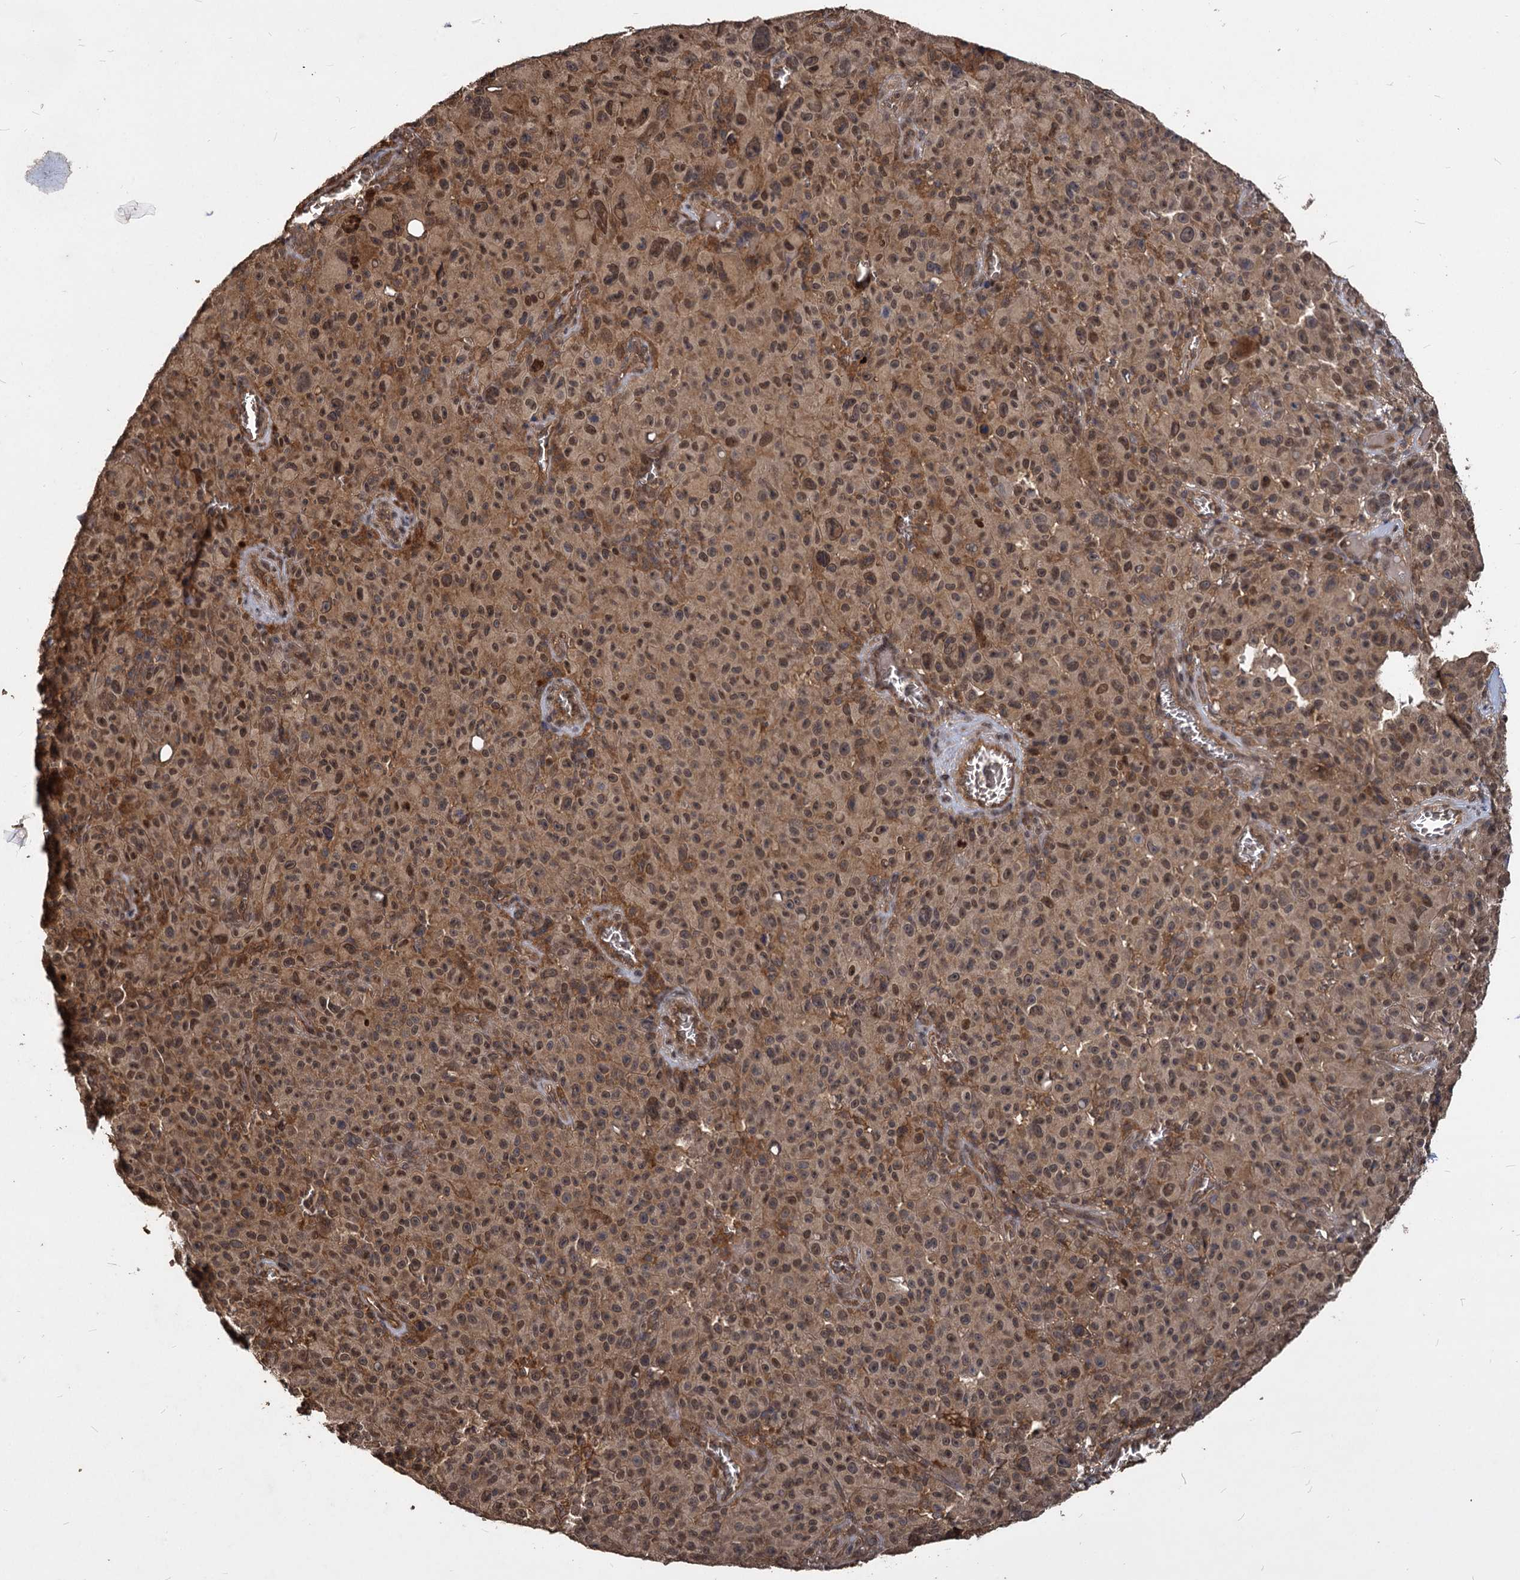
{"staining": {"intensity": "moderate", "quantity": ">75%", "location": "cytoplasmic/membranous,nuclear"}, "tissue": "melanoma", "cell_type": "Tumor cells", "image_type": "cancer", "snomed": [{"axis": "morphology", "description": "Malignant melanoma, NOS"}, {"axis": "topography", "description": "Skin"}], "caption": "Melanoma stained with a brown dye exhibits moderate cytoplasmic/membranous and nuclear positive staining in approximately >75% of tumor cells.", "gene": "VPS51", "patient": {"sex": "female", "age": 82}}